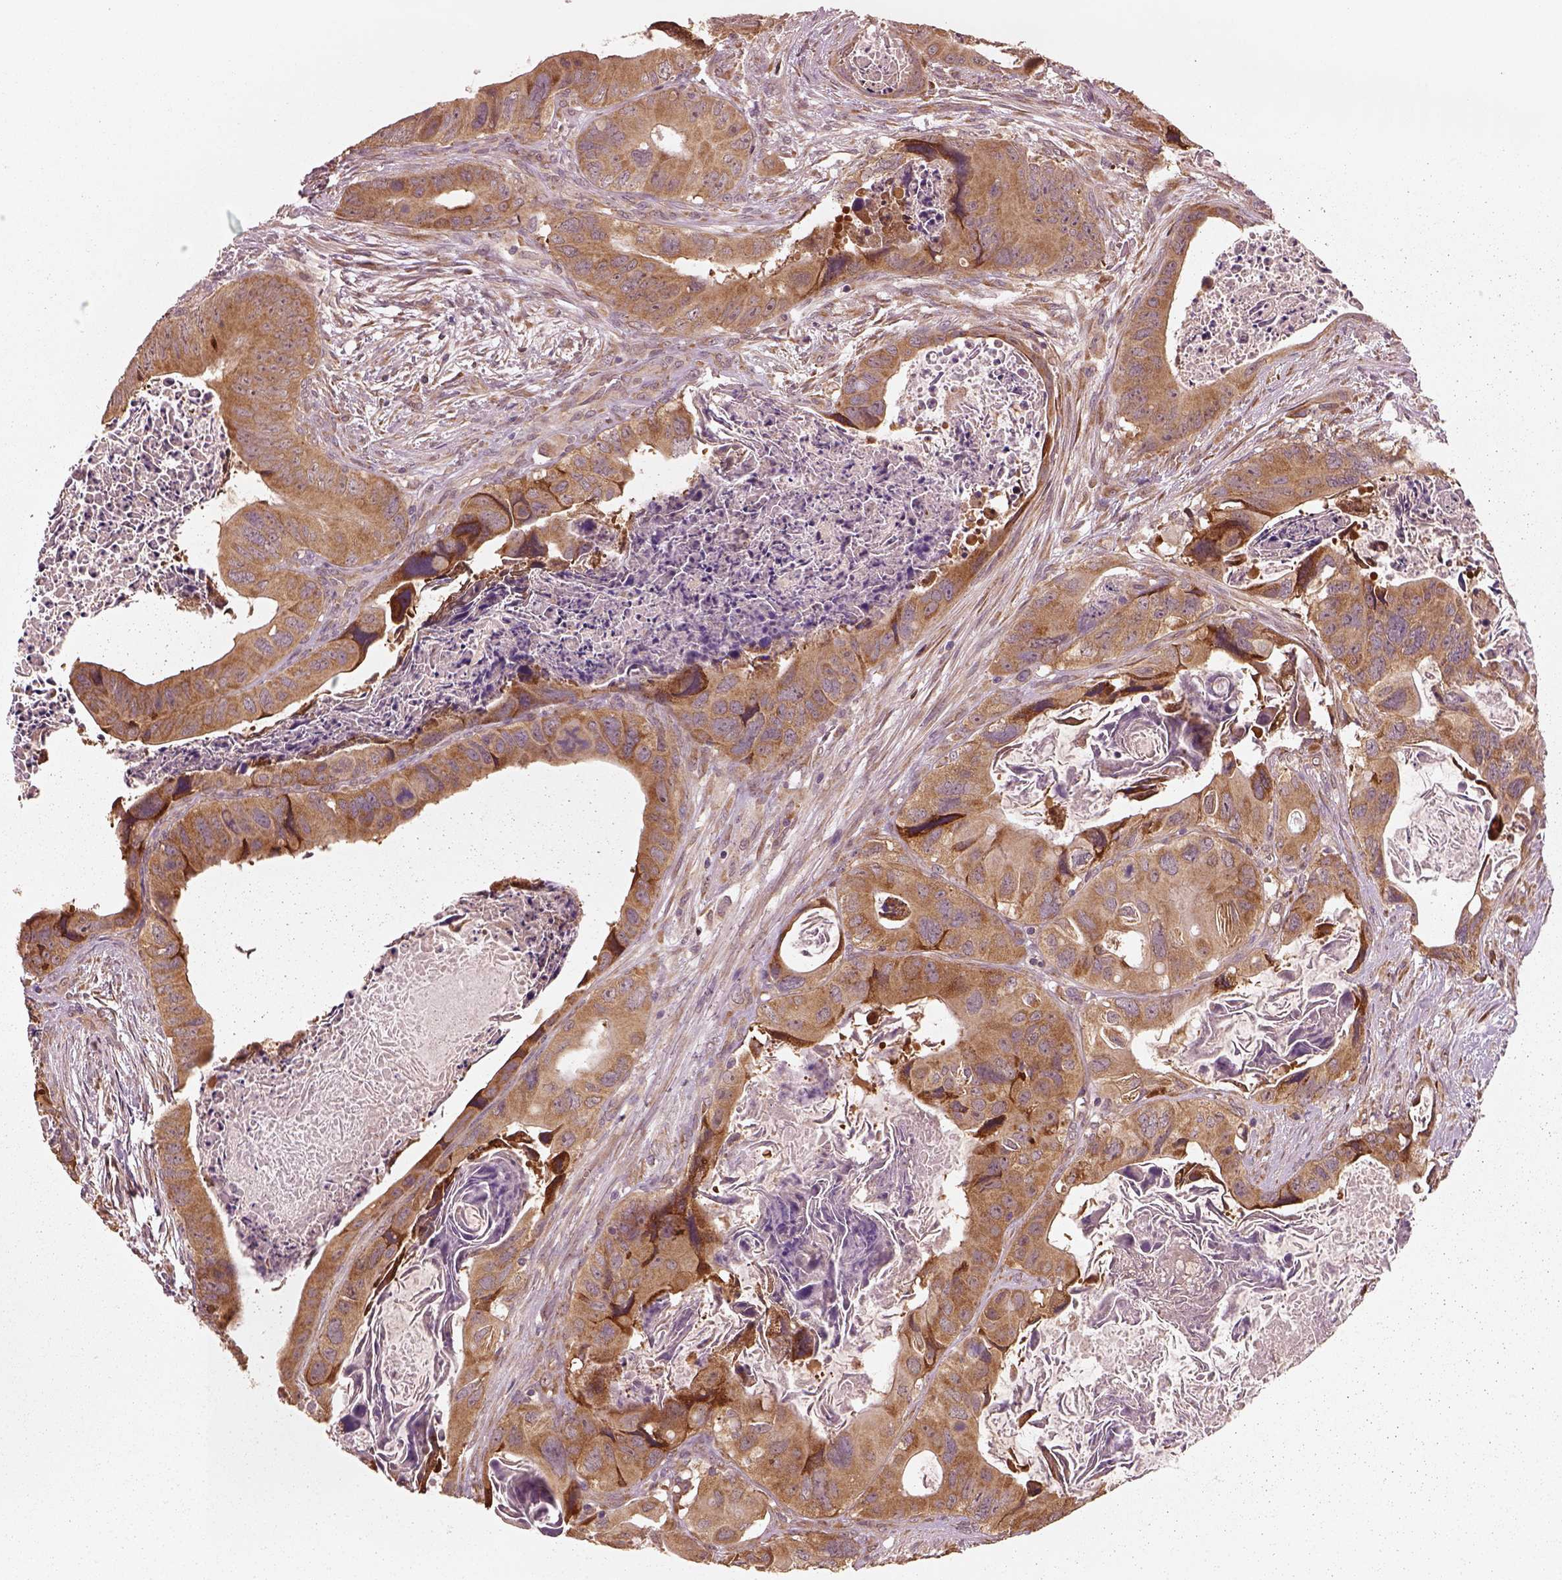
{"staining": {"intensity": "moderate", "quantity": ">75%", "location": "cytoplasmic/membranous"}, "tissue": "colorectal cancer", "cell_type": "Tumor cells", "image_type": "cancer", "snomed": [{"axis": "morphology", "description": "Adenocarcinoma, NOS"}, {"axis": "topography", "description": "Rectum"}], "caption": "Tumor cells show medium levels of moderate cytoplasmic/membranous expression in about >75% of cells in human colorectal adenocarcinoma. (IHC, brightfield microscopy, high magnification).", "gene": "RPS5", "patient": {"sex": "male", "age": 64}}